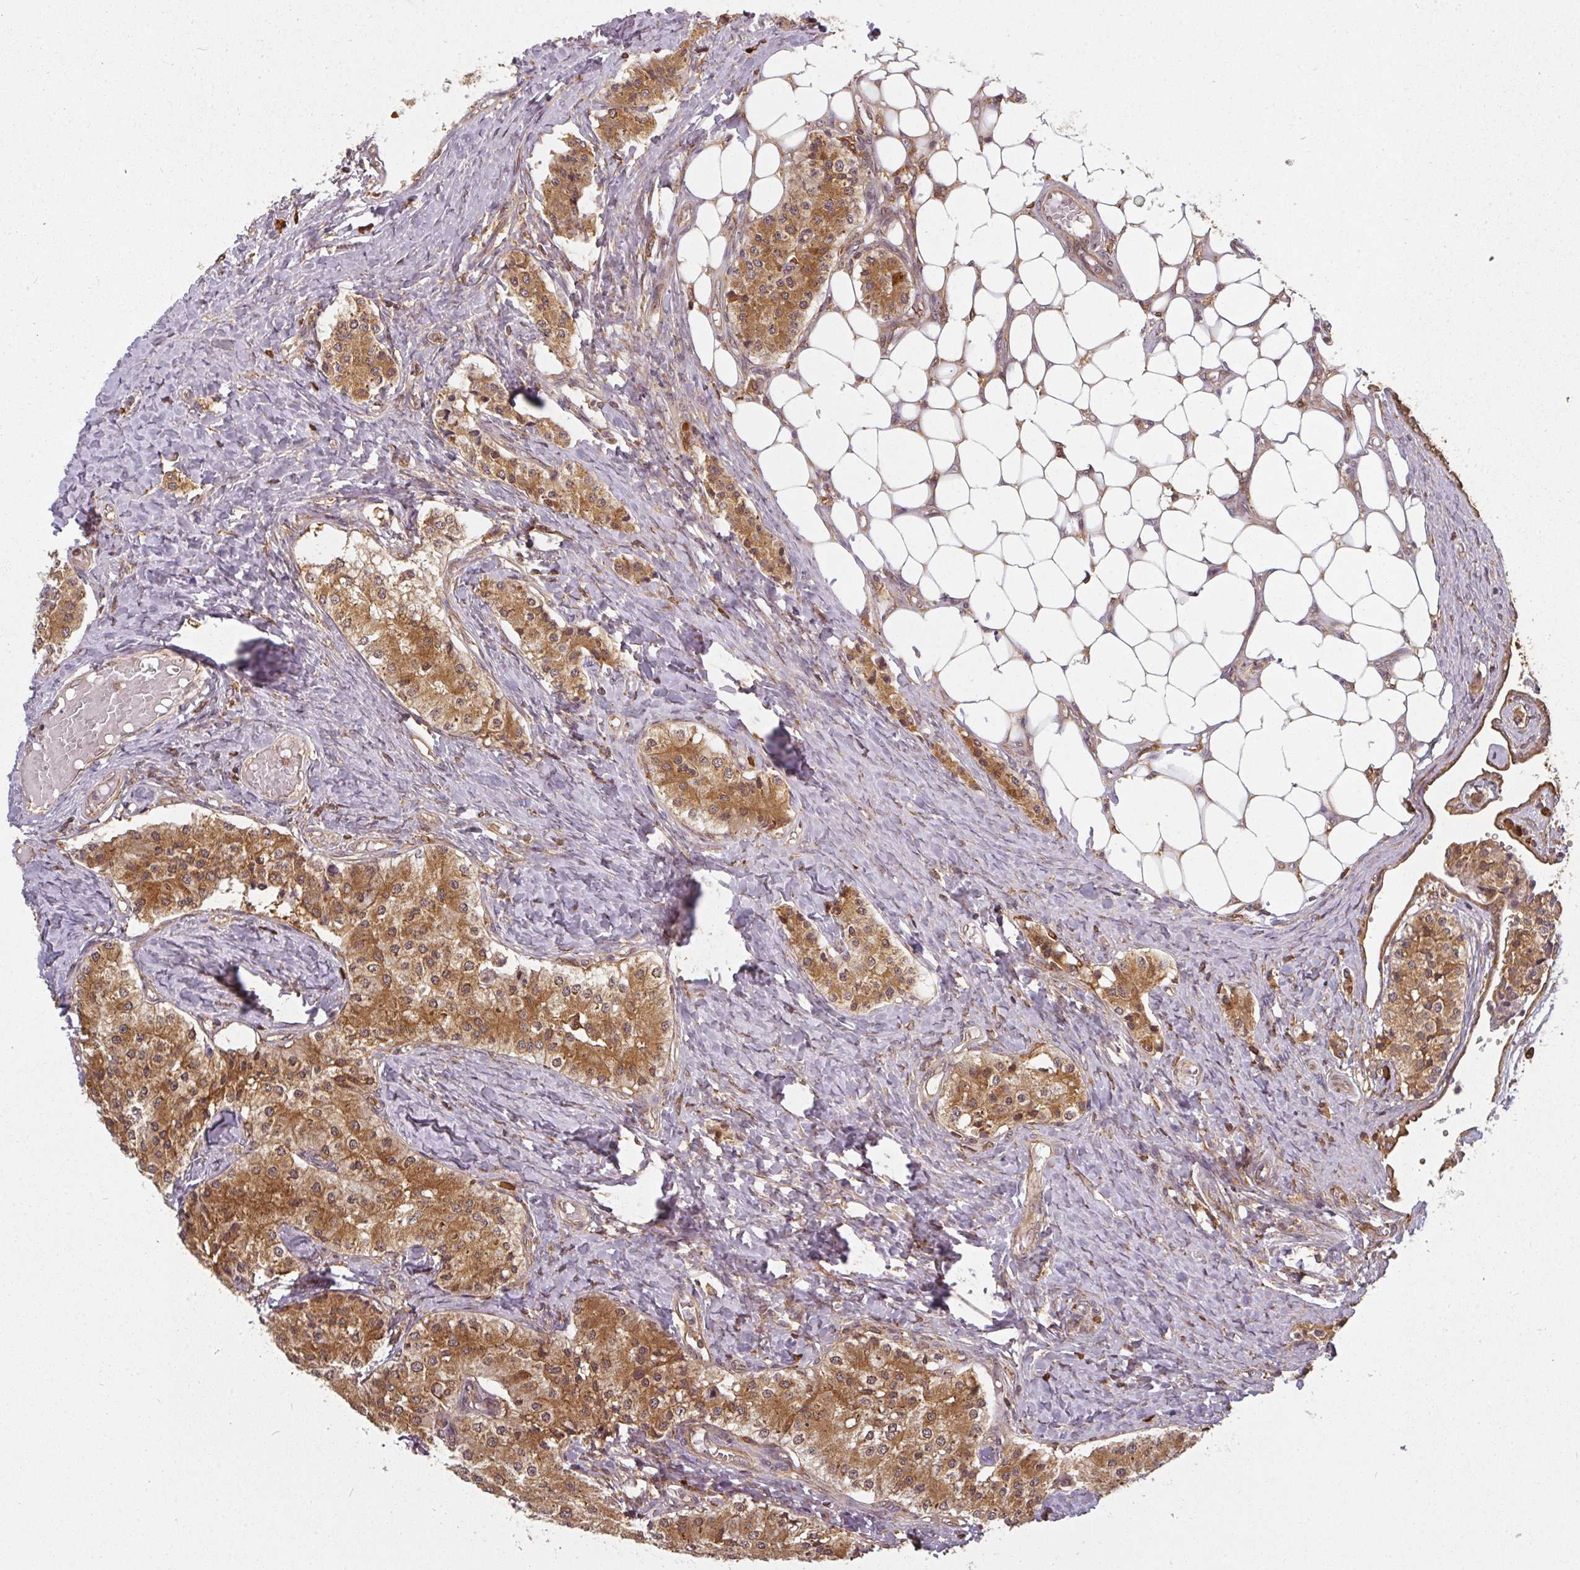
{"staining": {"intensity": "moderate", "quantity": ">75%", "location": "cytoplasmic/membranous,nuclear"}, "tissue": "carcinoid", "cell_type": "Tumor cells", "image_type": "cancer", "snomed": [{"axis": "morphology", "description": "Carcinoid, malignant, NOS"}, {"axis": "topography", "description": "Colon"}], "caption": "This histopathology image reveals immunohistochemistry staining of carcinoid, with medium moderate cytoplasmic/membranous and nuclear expression in about >75% of tumor cells.", "gene": "PPP6R3", "patient": {"sex": "female", "age": 52}}